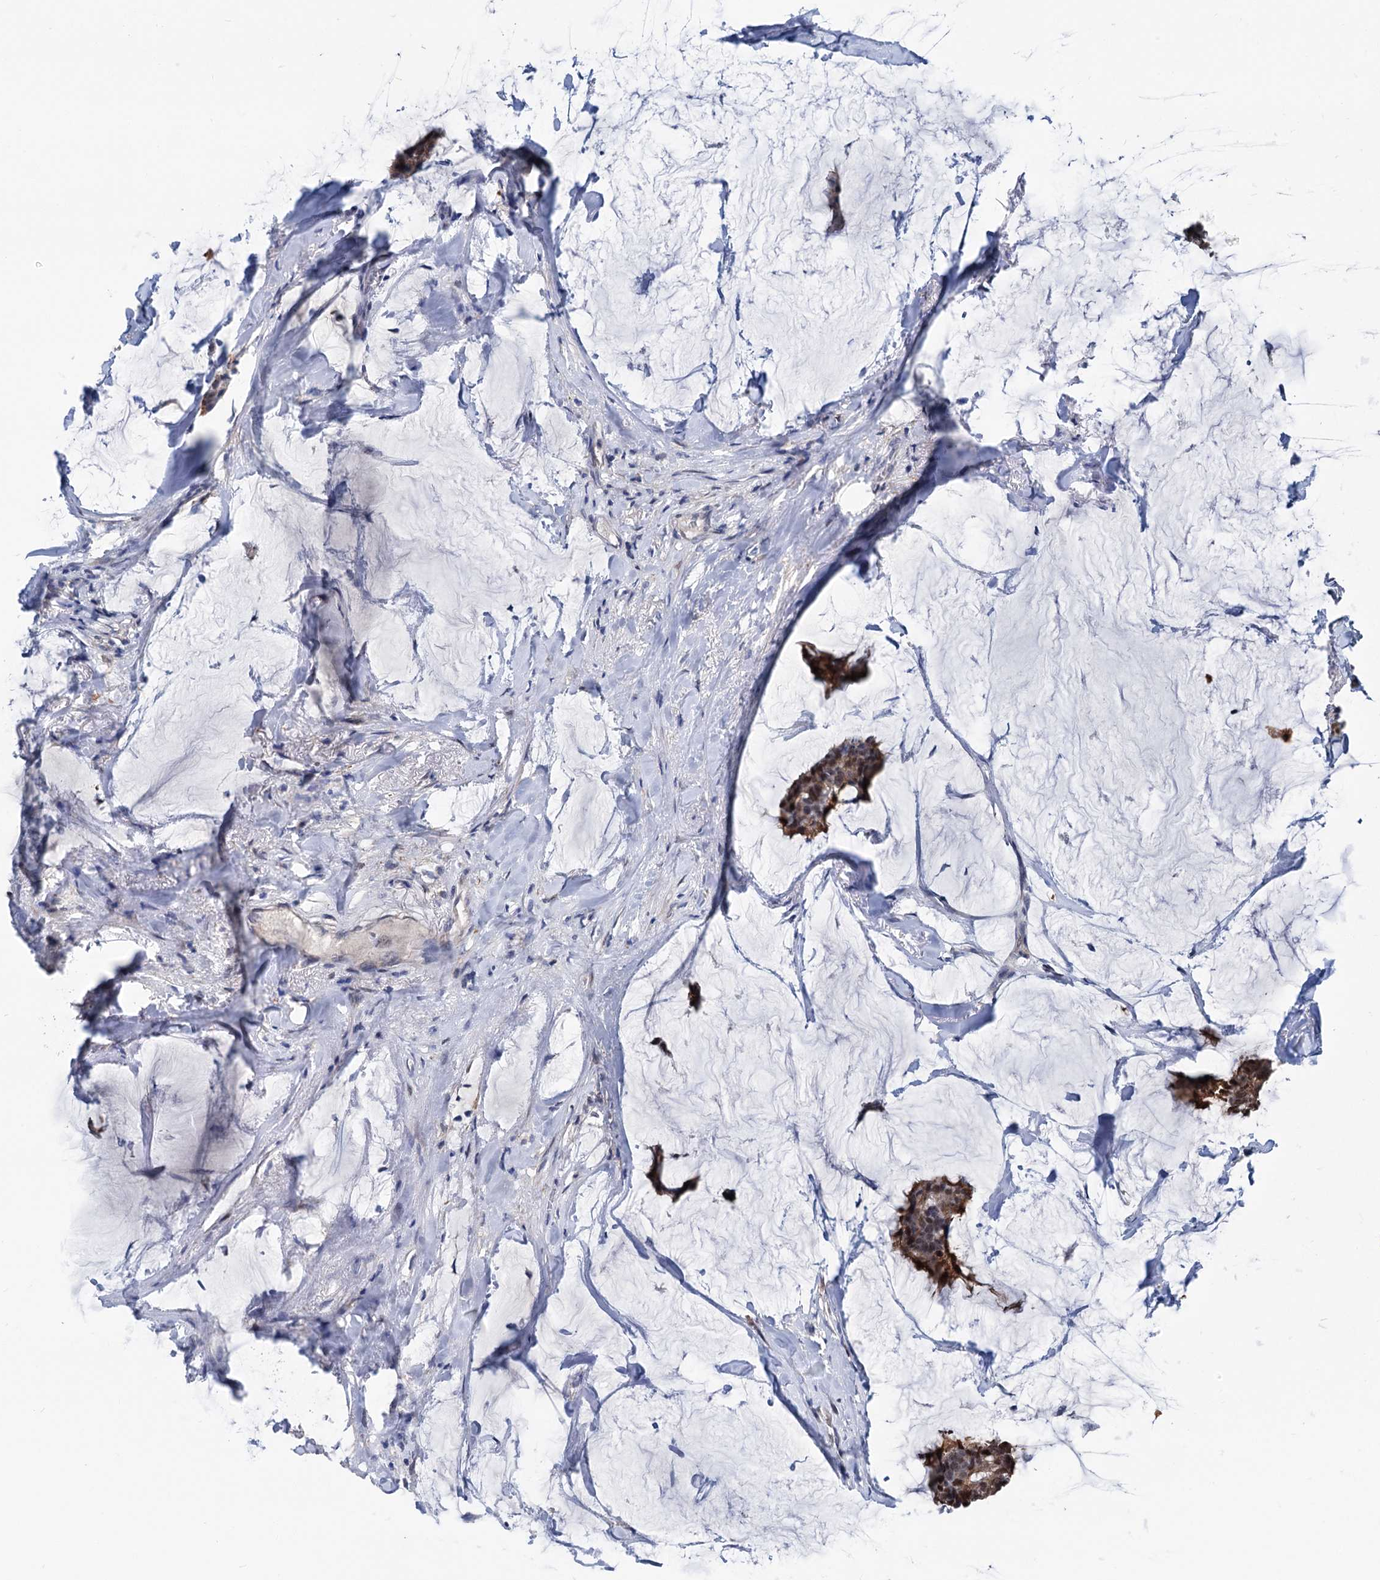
{"staining": {"intensity": "moderate", "quantity": ">75%", "location": "cytoplasmic/membranous,nuclear"}, "tissue": "breast cancer", "cell_type": "Tumor cells", "image_type": "cancer", "snomed": [{"axis": "morphology", "description": "Duct carcinoma"}, {"axis": "topography", "description": "Breast"}], "caption": "There is medium levels of moderate cytoplasmic/membranous and nuclear expression in tumor cells of breast cancer (invasive ductal carcinoma), as demonstrated by immunohistochemical staining (brown color).", "gene": "GLO1", "patient": {"sex": "female", "age": 93}}